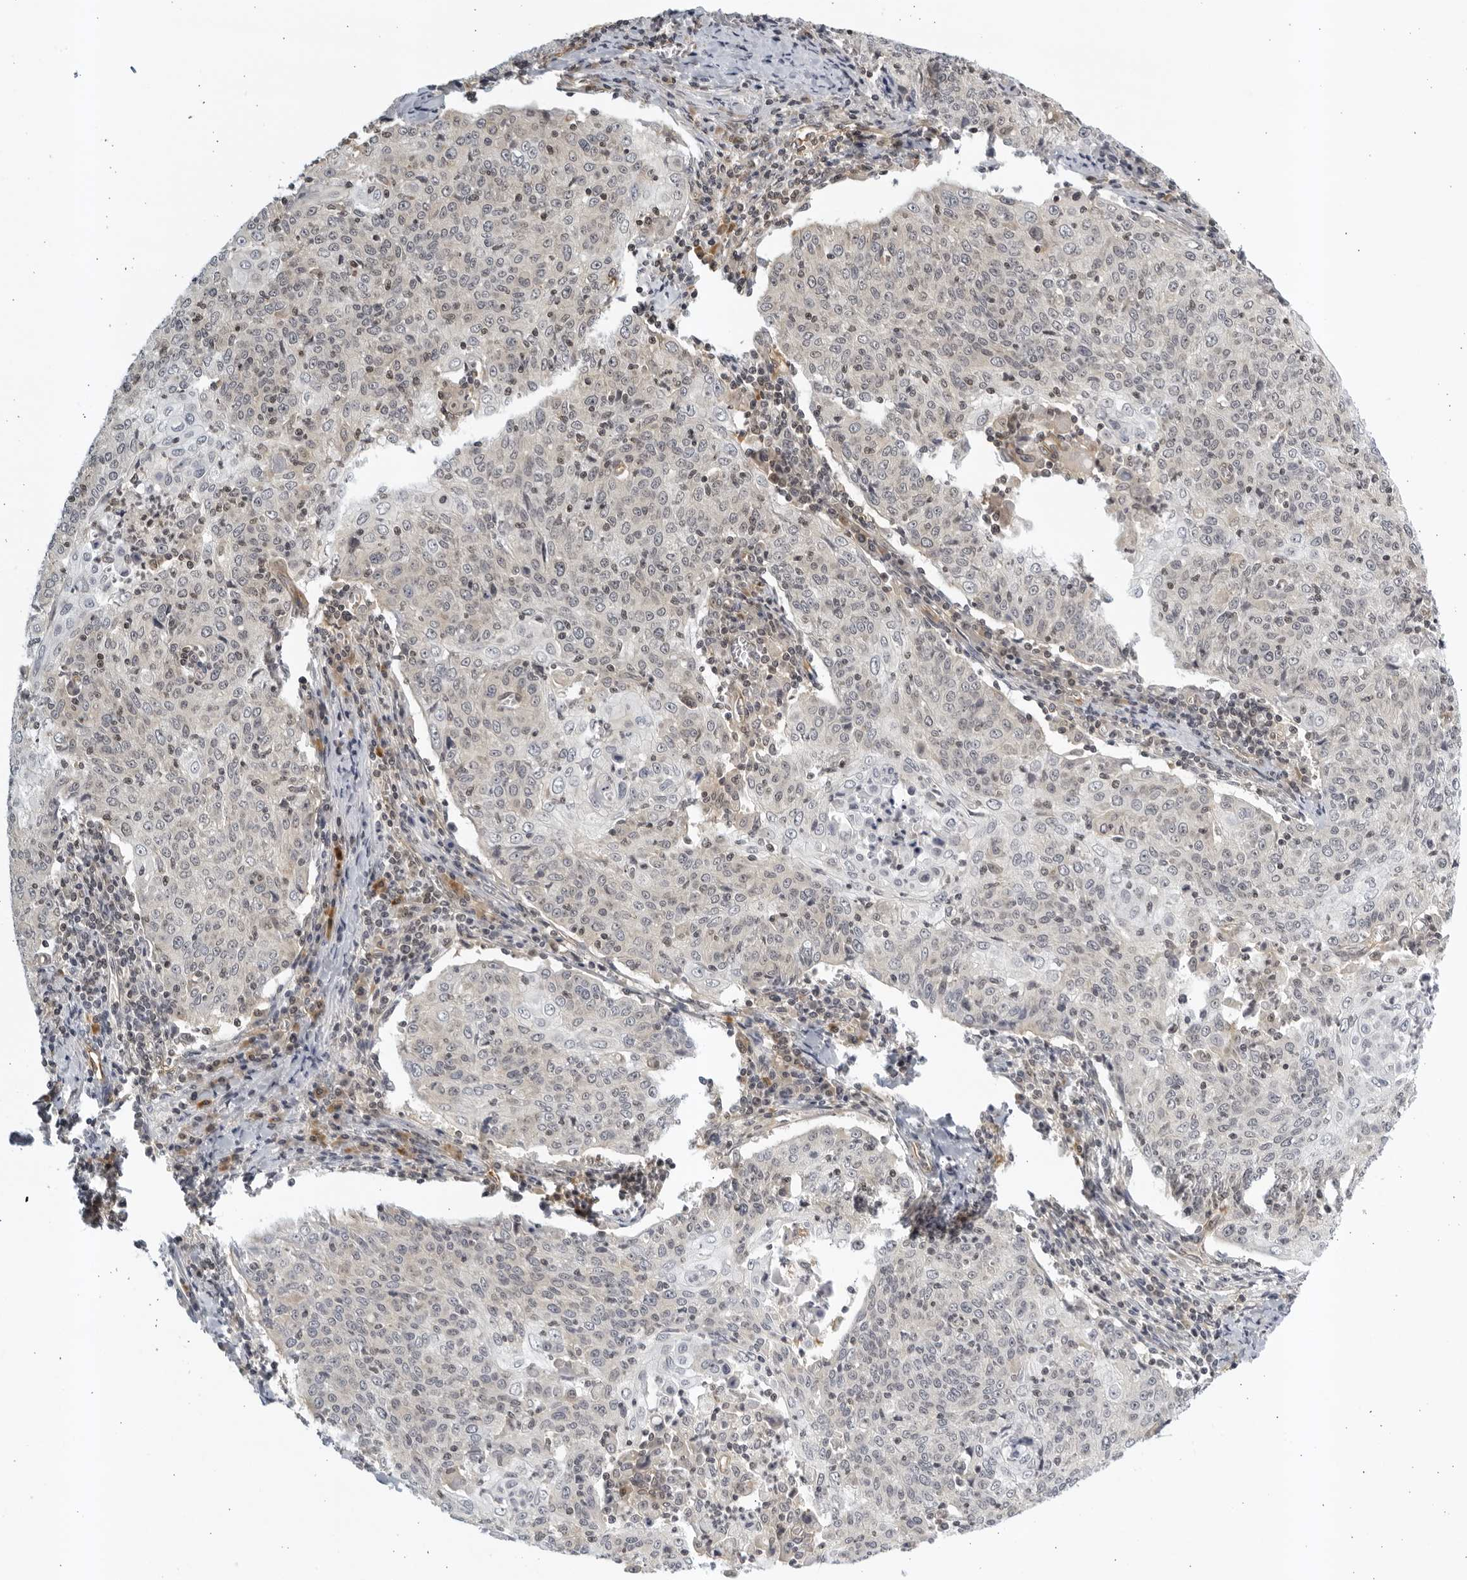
{"staining": {"intensity": "negative", "quantity": "none", "location": "none"}, "tissue": "cervical cancer", "cell_type": "Tumor cells", "image_type": "cancer", "snomed": [{"axis": "morphology", "description": "Squamous cell carcinoma, NOS"}, {"axis": "topography", "description": "Cervix"}], "caption": "Squamous cell carcinoma (cervical) was stained to show a protein in brown. There is no significant positivity in tumor cells. Nuclei are stained in blue.", "gene": "SERTAD4", "patient": {"sex": "female", "age": 48}}